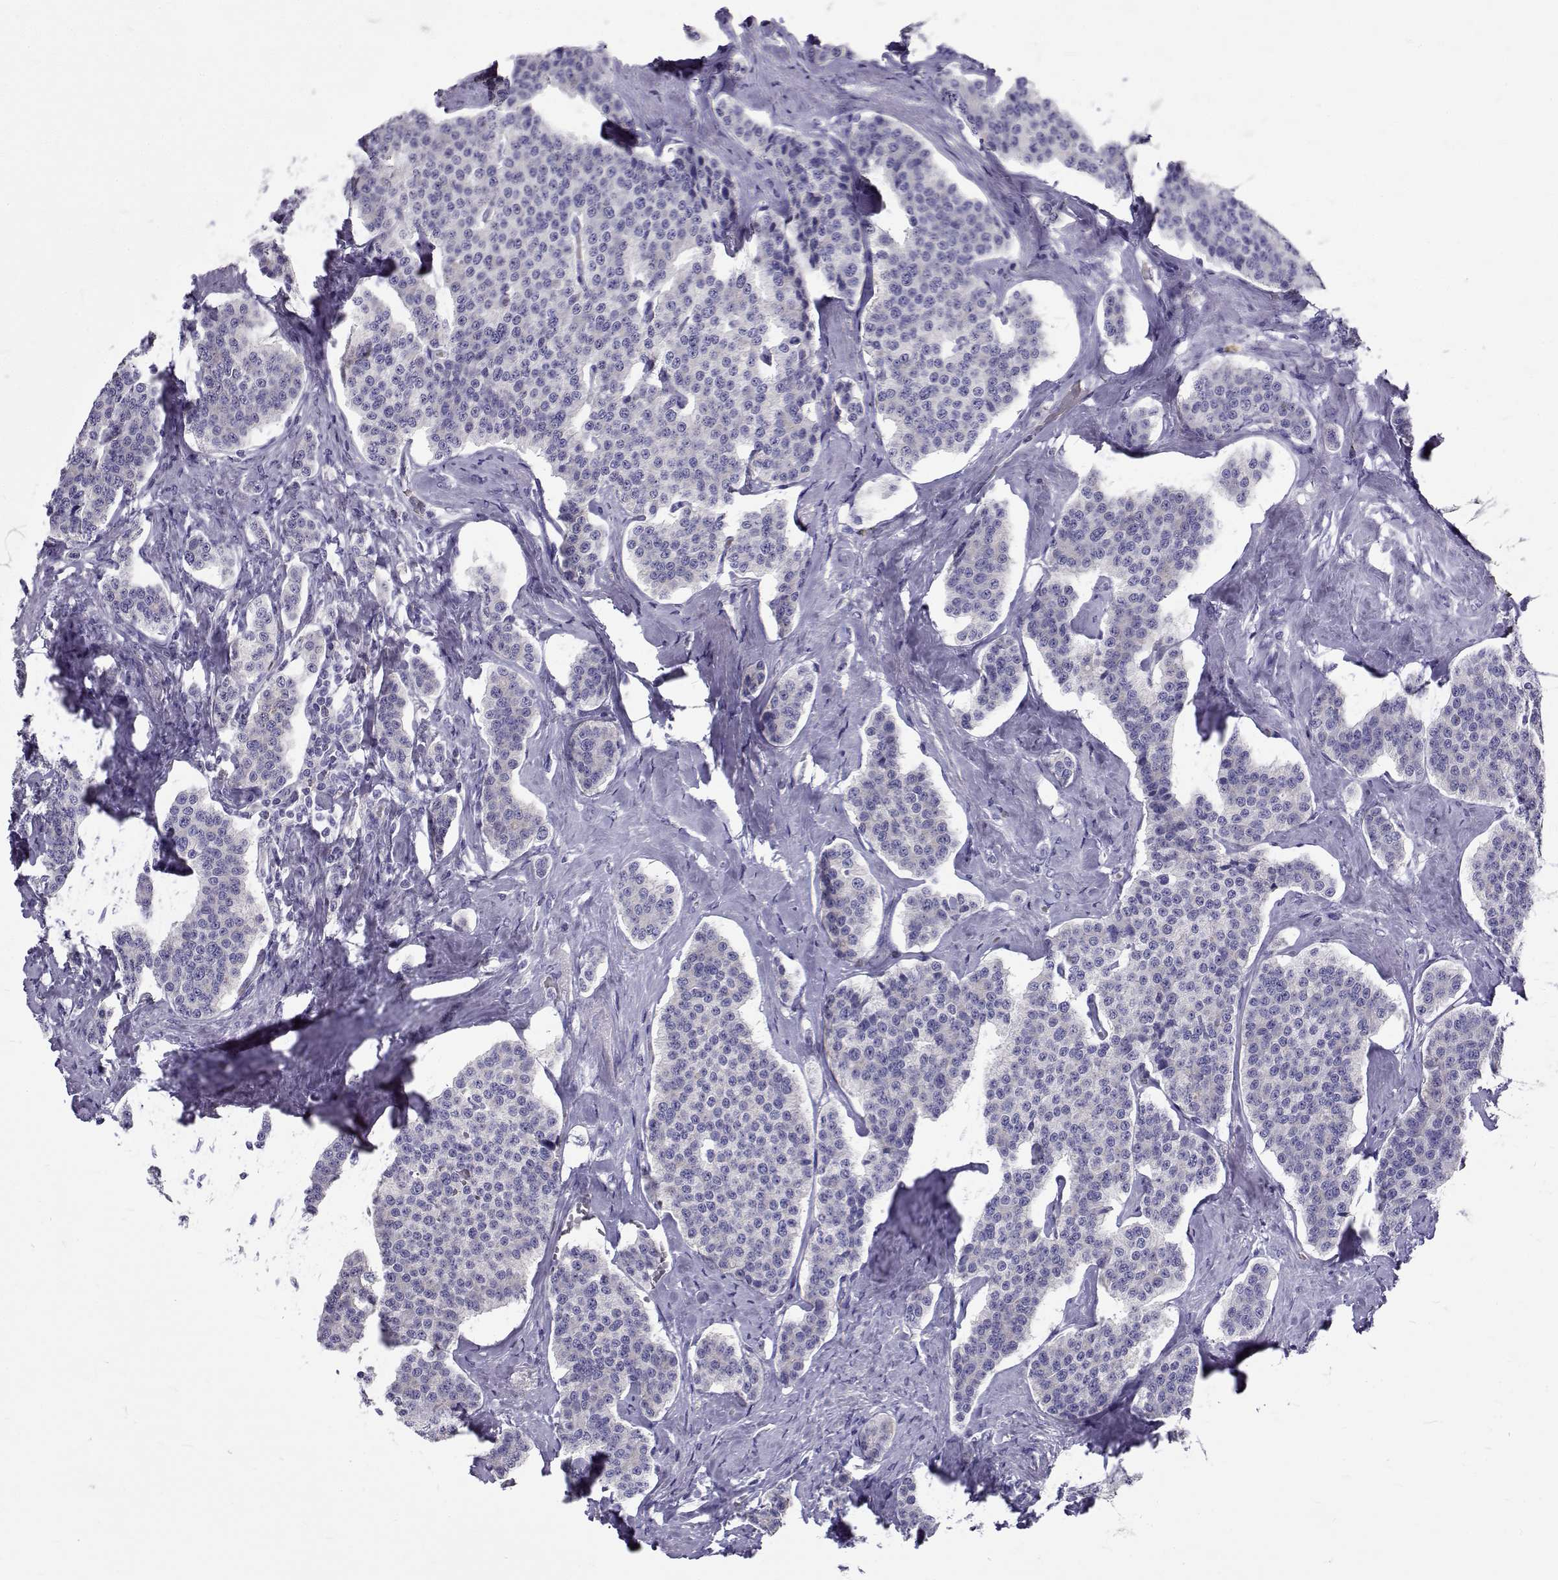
{"staining": {"intensity": "negative", "quantity": "none", "location": "none"}, "tissue": "carcinoid", "cell_type": "Tumor cells", "image_type": "cancer", "snomed": [{"axis": "morphology", "description": "Carcinoid, malignant, NOS"}, {"axis": "topography", "description": "Small intestine"}], "caption": "IHC of human carcinoid shows no staining in tumor cells.", "gene": "IGSF1", "patient": {"sex": "female", "age": 58}}